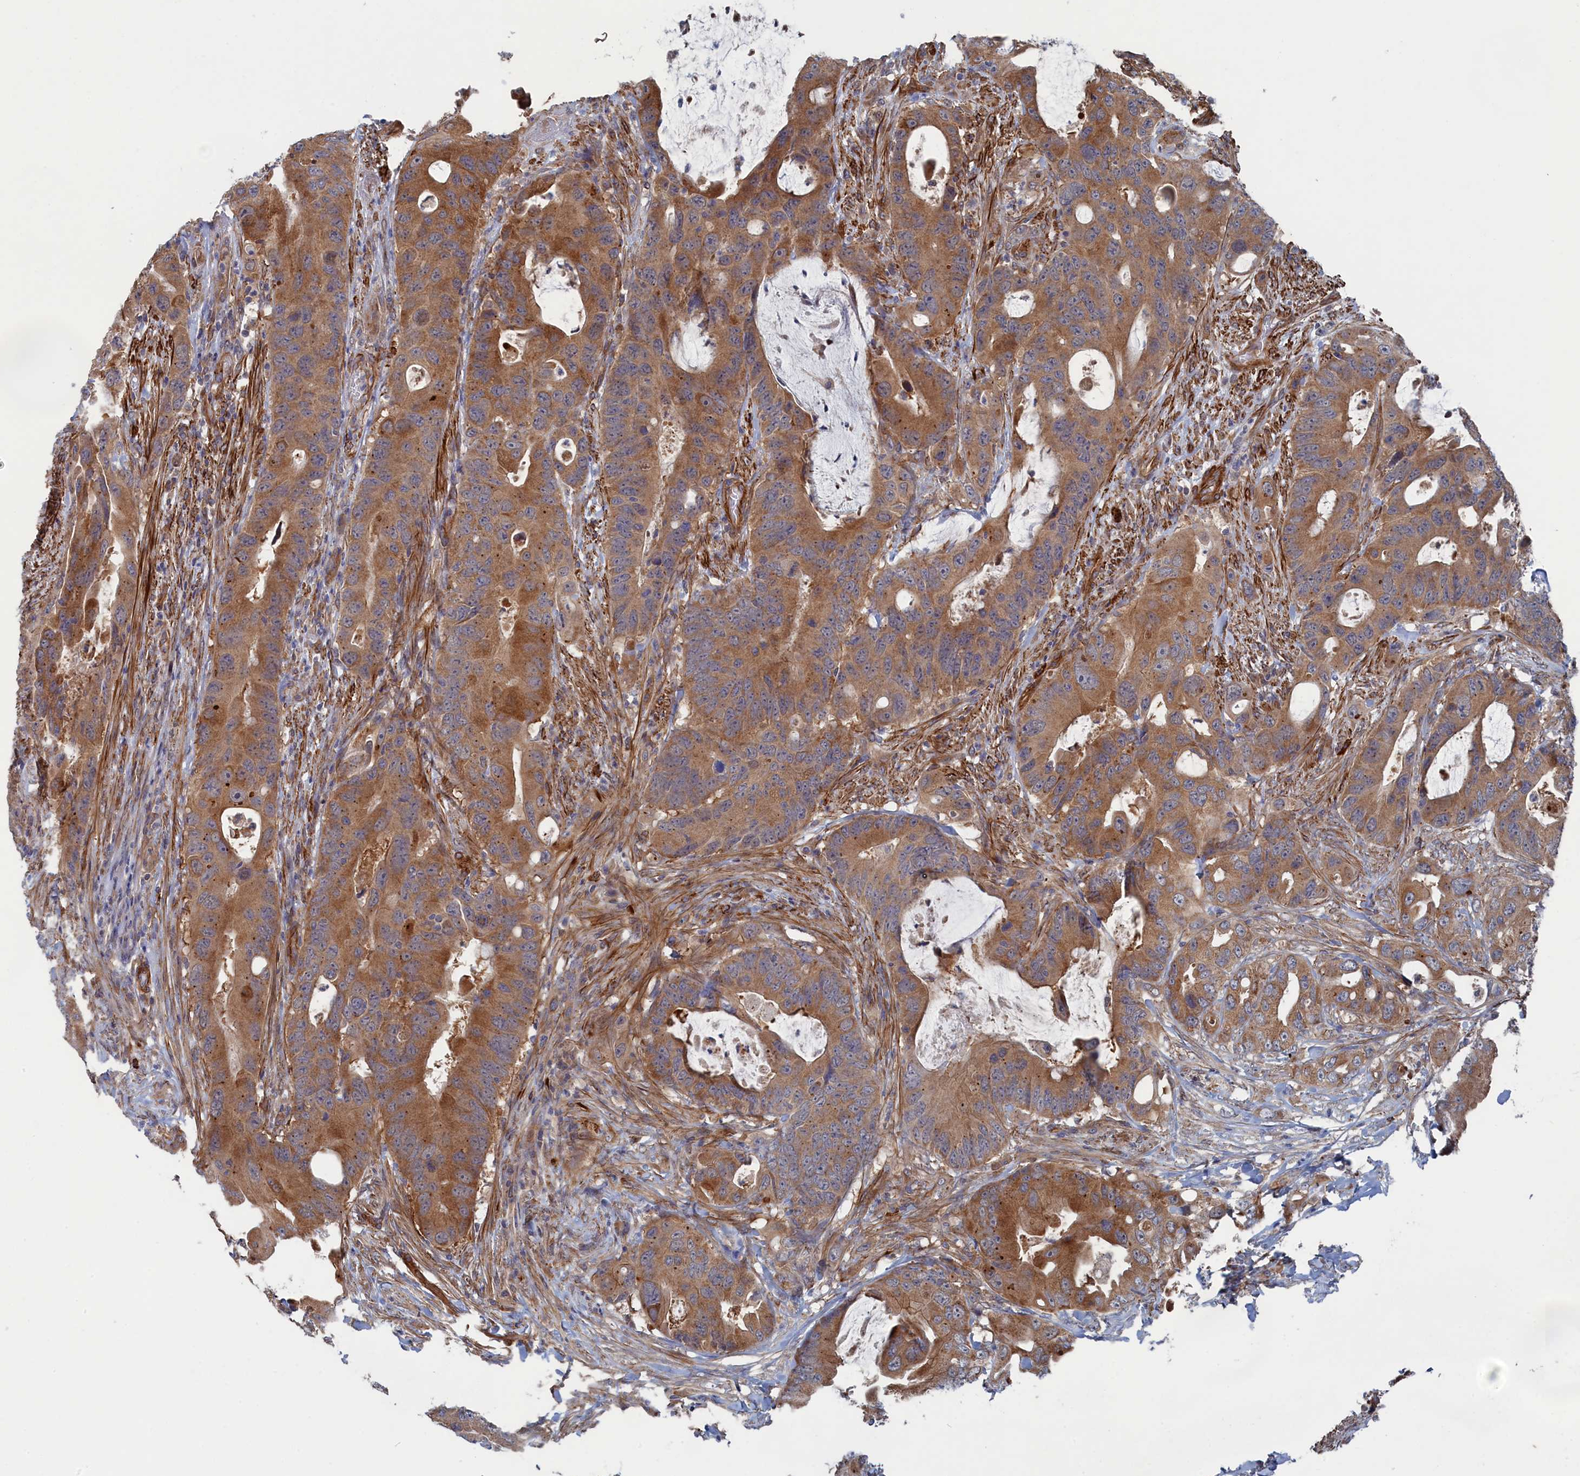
{"staining": {"intensity": "moderate", "quantity": ">75%", "location": "cytoplasmic/membranous"}, "tissue": "colorectal cancer", "cell_type": "Tumor cells", "image_type": "cancer", "snomed": [{"axis": "morphology", "description": "Adenocarcinoma, NOS"}, {"axis": "topography", "description": "Colon"}], "caption": "A medium amount of moderate cytoplasmic/membranous staining is seen in about >75% of tumor cells in colorectal cancer (adenocarcinoma) tissue.", "gene": "FILIP1L", "patient": {"sex": "male", "age": 71}}